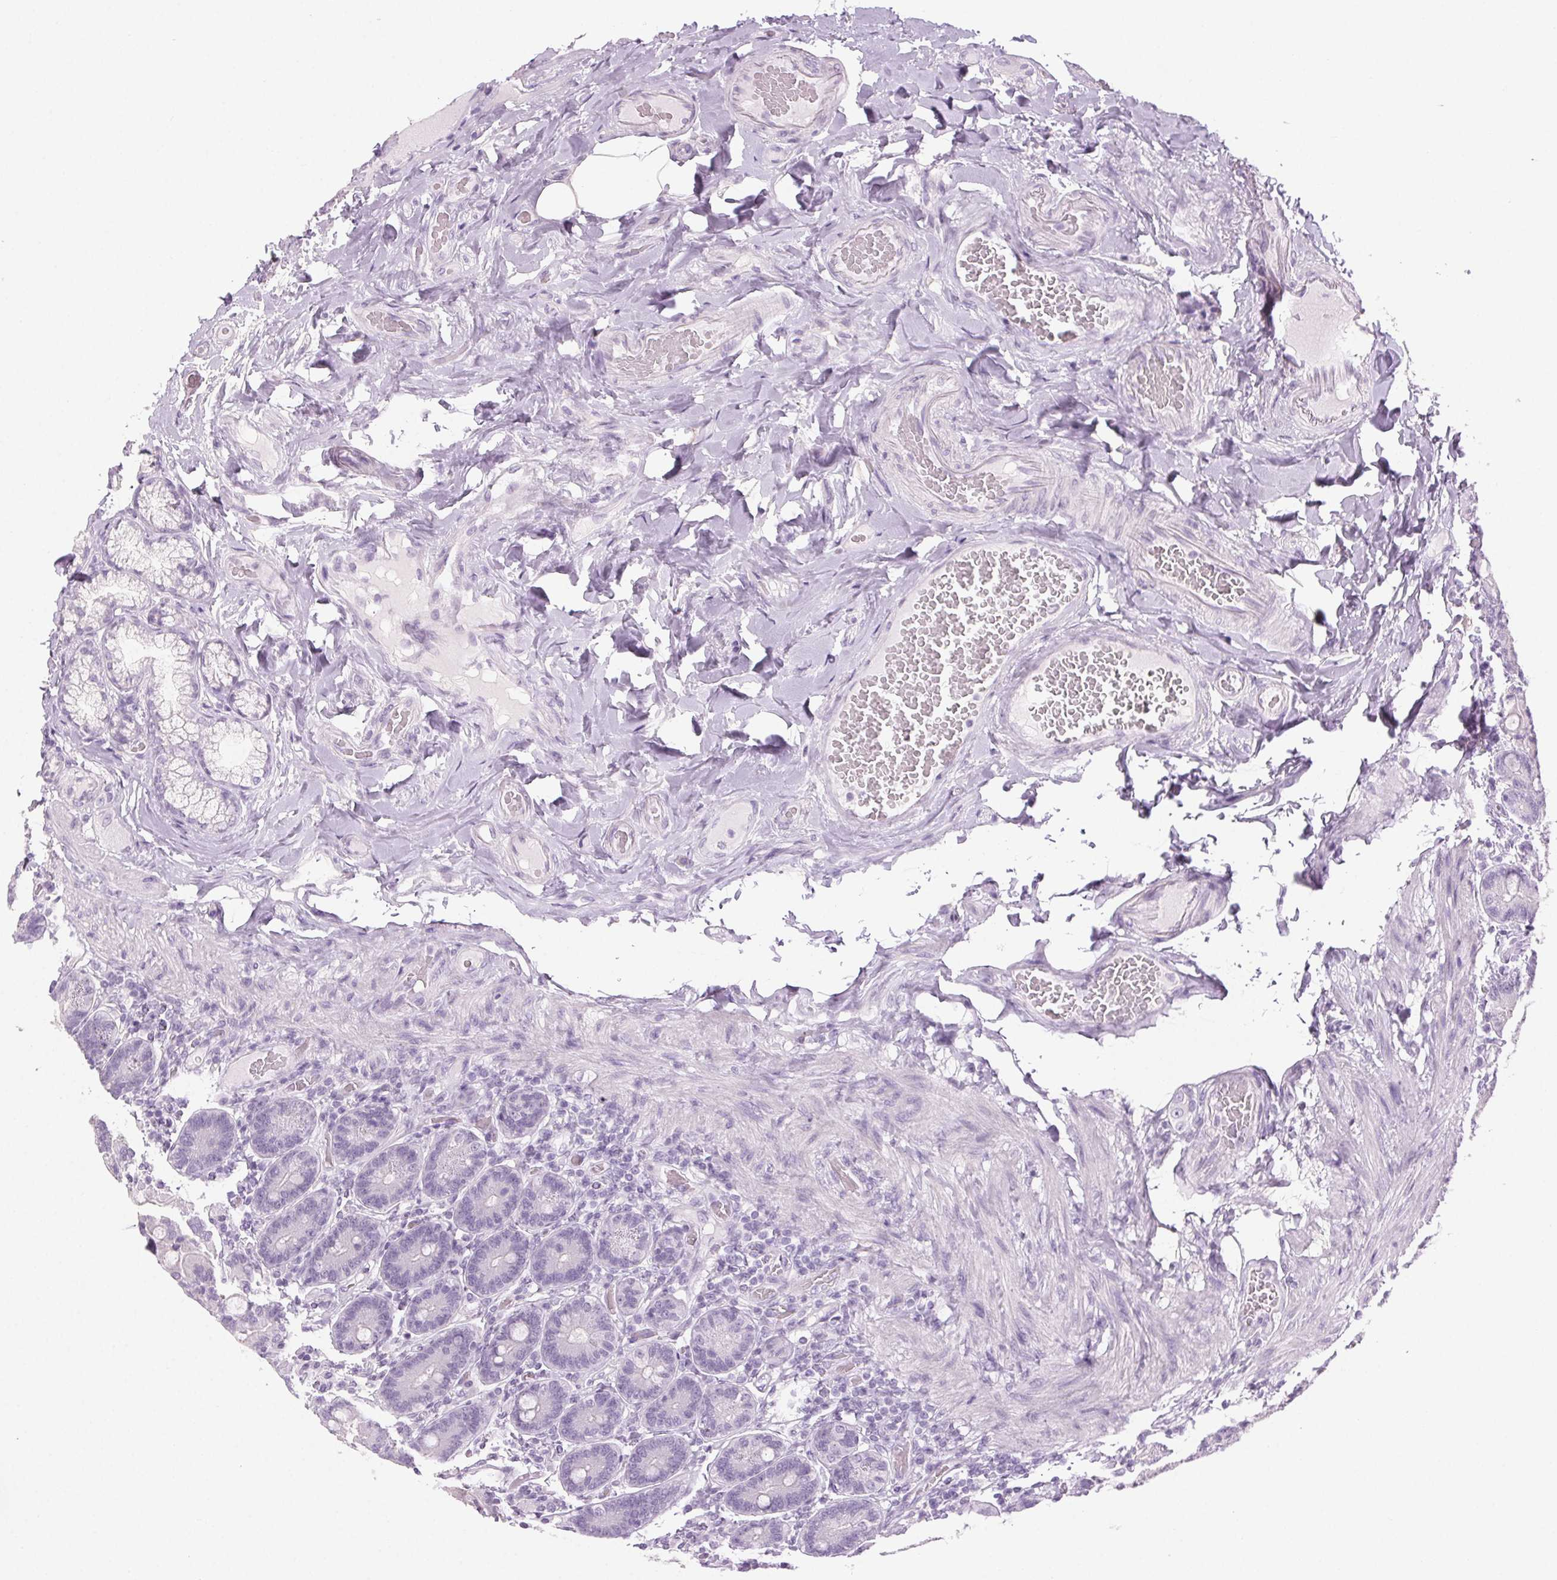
{"staining": {"intensity": "negative", "quantity": "none", "location": "none"}, "tissue": "duodenum", "cell_type": "Glandular cells", "image_type": "normal", "snomed": [{"axis": "morphology", "description": "Normal tissue, NOS"}, {"axis": "topography", "description": "Duodenum"}], "caption": "This photomicrograph is of normal duodenum stained with immunohistochemistry (IHC) to label a protein in brown with the nuclei are counter-stained blue. There is no expression in glandular cells. (DAB immunohistochemistry, high magnification).", "gene": "LRP2", "patient": {"sex": "female", "age": 62}}